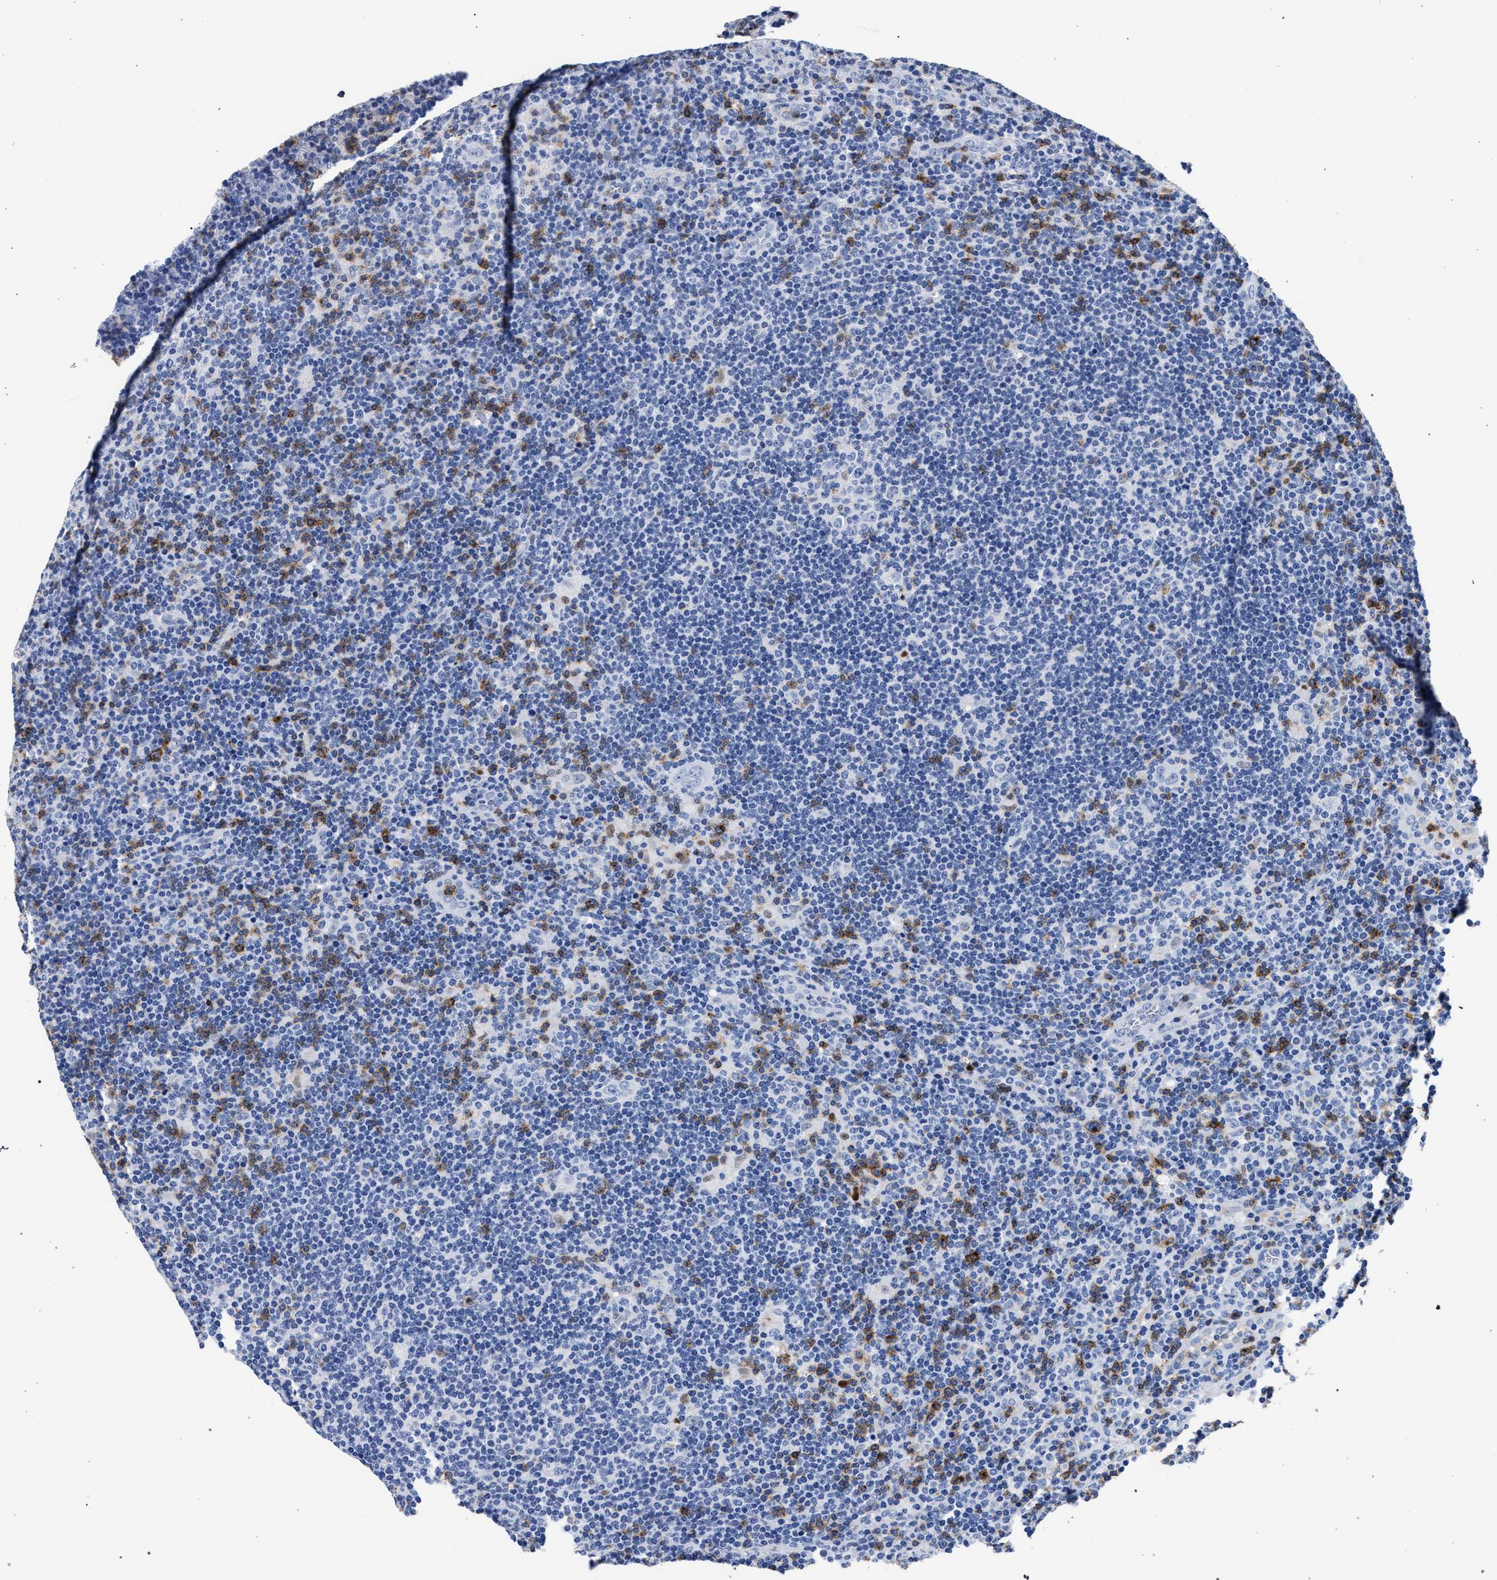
{"staining": {"intensity": "negative", "quantity": "none", "location": "none"}, "tissue": "lymphoma", "cell_type": "Tumor cells", "image_type": "cancer", "snomed": [{"axis": "morphology", "description": "Hodgkin's disease, NOS"}, {"axis": "topography", "description": "Lymph node"}], "caption": "This photomicrograph is of lymphoma stained with immunohistochemistry (IHC) to label a protein in brown with the nuclei are counter-stained blue. There is no positivity in tumor cells.", "gene": "KLRK1", "patient": {"sex": "female", "age": 57}}